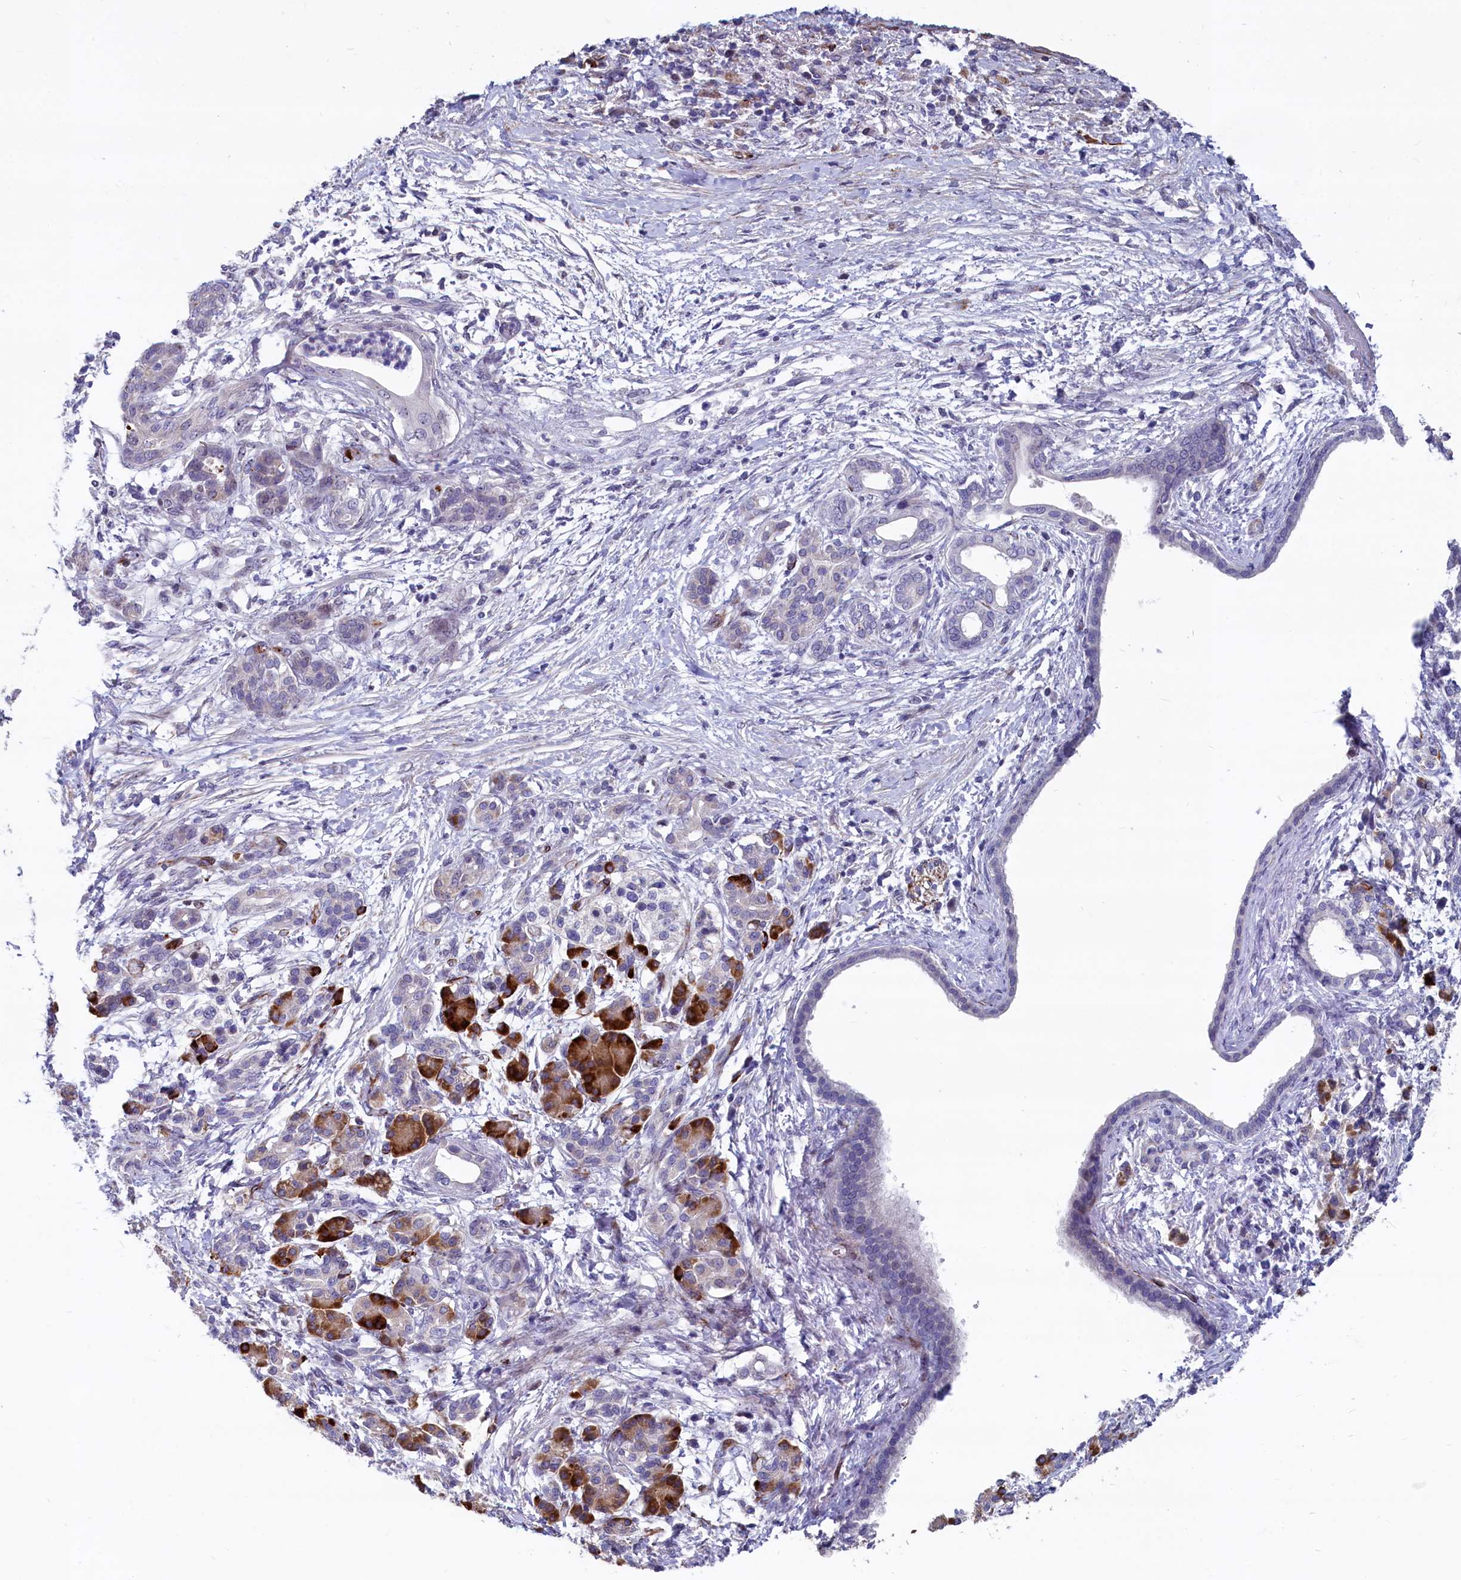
{"staining": {"intensity": "negative", "quantity": "none", "location": "none"}, "tissue": "pancreatic cancer", "cell_type": "Tumor cells", "image_type": "cancer", "snomed": [{"axis": "morphology", "description": "Adenocarcinoma, NOS"}, {"axis": "topography", "description": "Pancreas"}], "caption": "High power microscopy image of an immunohistochemistry (IHC) micrograph of adenocarcinoma (pancreatic), revealing no significant staining in tumor cells. Brightfield microscopy of immunohistochemistry (IHC) stained with DAB (3,3'-diaminobenzidine) (brown) and hematoxylin (blue), captured at high magnification.", "gene": "ASXL3", "patient": {"sex": "female", "age": 55}}